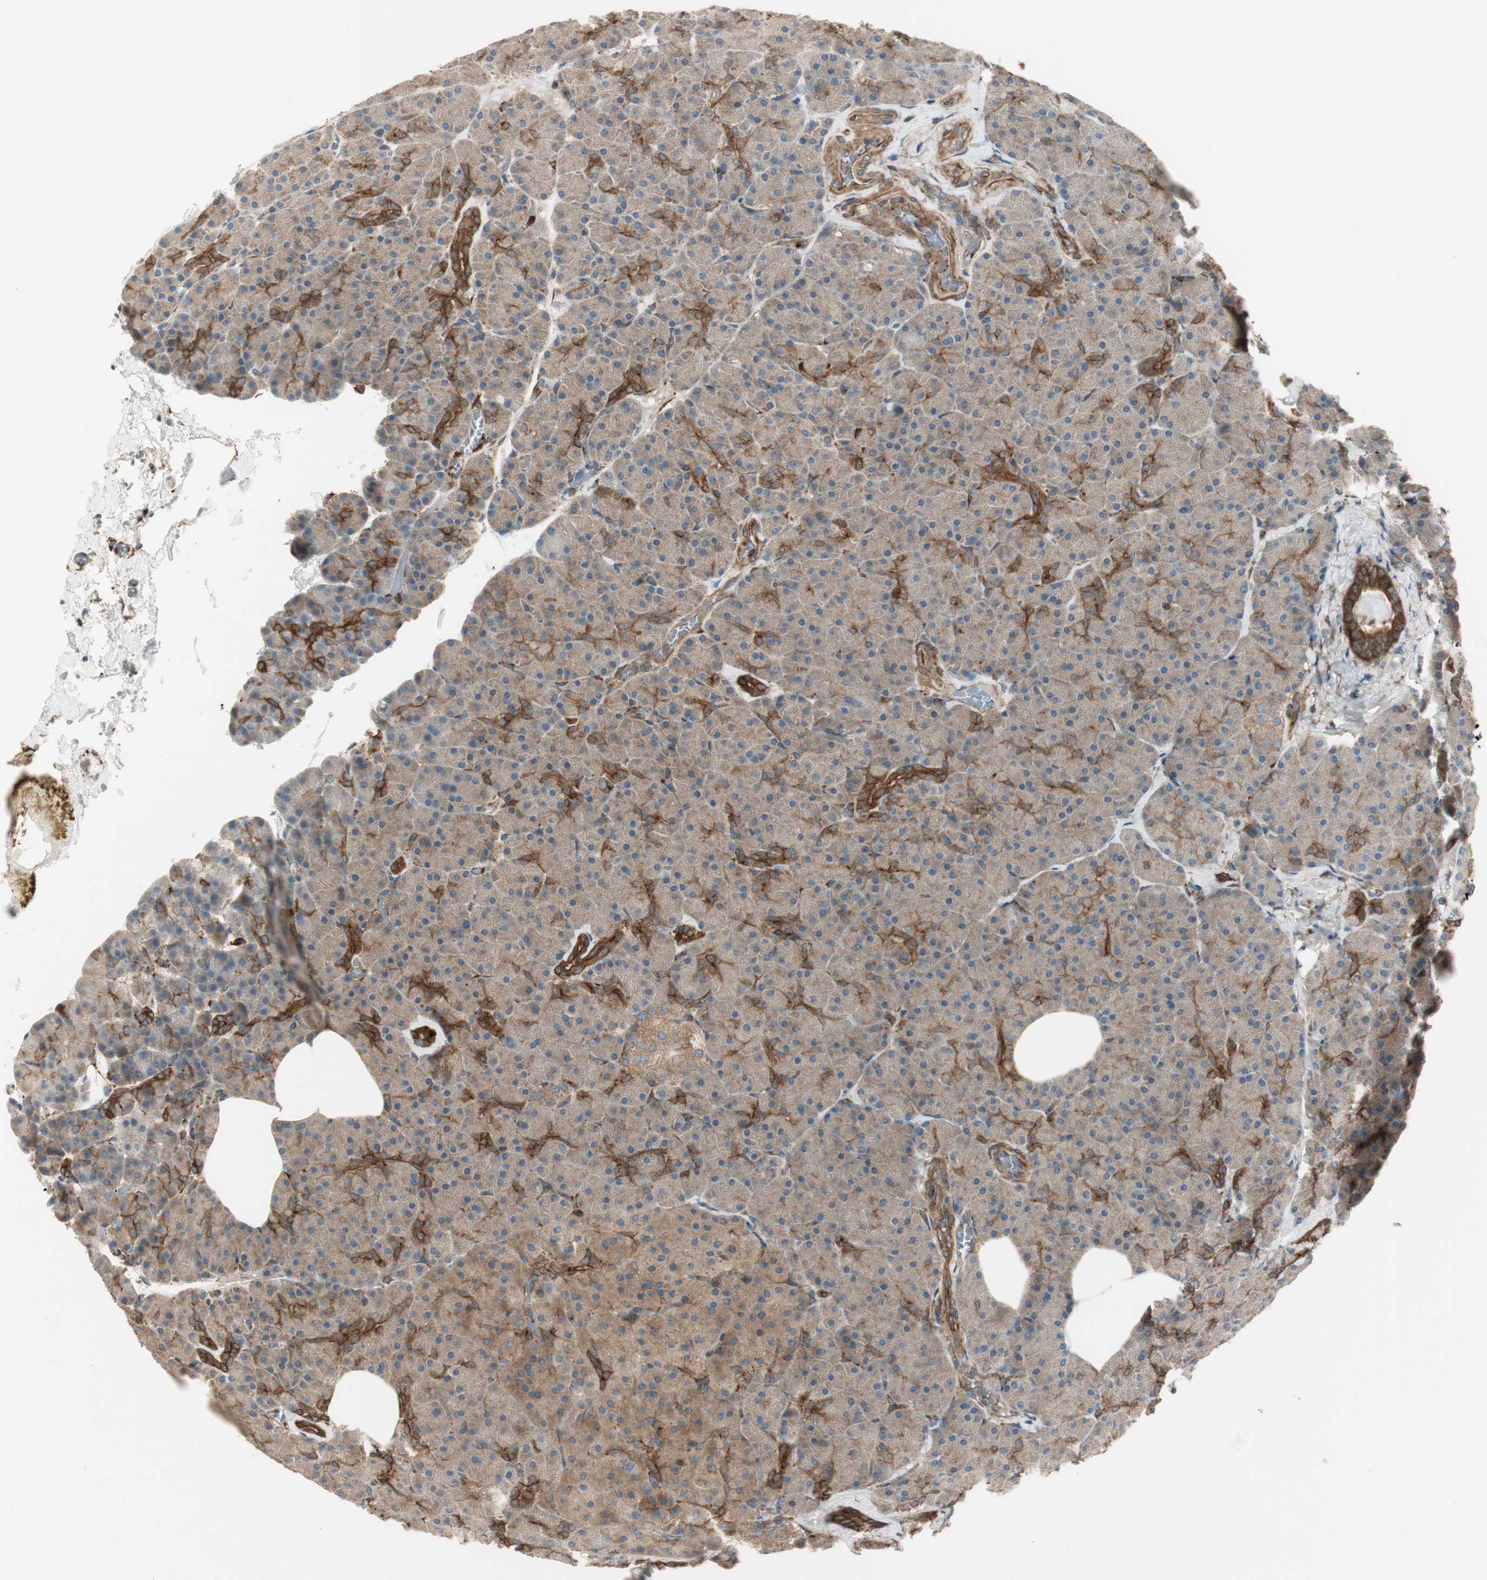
{"staining": {"intensity": "strong", "quantity": ">75%", "location": "cytoplasmic/membranous"}, "tissue": "pancreas", "cell_type": "Exocrine glandular cells", "image_type": "normal", "snomed": [{"axis": "morphology", "description": "Normal tissue, NOS"}, {"axis": "topography", "description": "Pancreas"}], "caption": "Immunohistochemistry (DAB (3,3'-diaminobenzidine)) staining of unremarkable pancreas reveals strong cytoplasmic/membranous protein expression in approximately >75% of exocrine glandular cells. (Brightfield microscopy of DAB IHC at high magnification).", "gene": "PRKG1", "patient": {"sex": "female", "age": 35}}